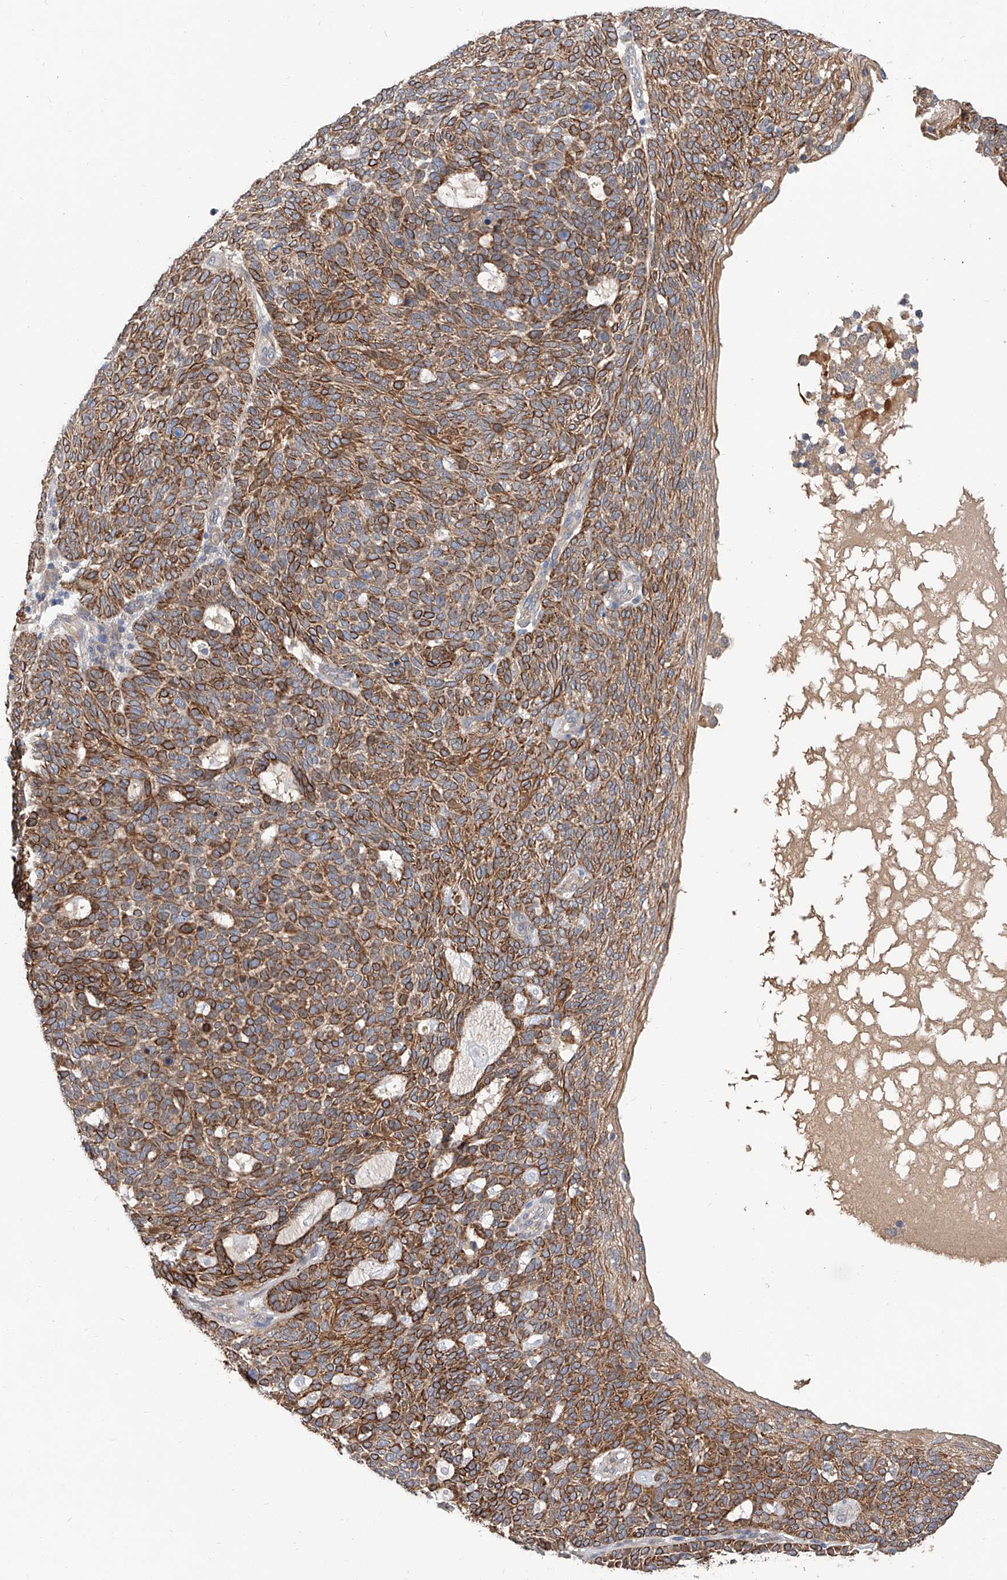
{"staining": {"intensity": "moderate", "quantity": ">75%", "location": "cytoplasmic/membranous"}, "tissue": "skin cancer", "cell_type": "Tumor cells", "image_type": "cancer", "snomed": [{"axis": "morphology", "description": "Squamous cell carcinoma, NOS"}, {"axis": "topography", "description": "Skin"}], "caption": "Skin squamous cell carcinoma was stained to show a protein in brown. There is medium levels of moderate cytoplasmic/membranous expression in about >75% of tumor cells.", "gene": "MAGEE2", "patient": {"sex": "female", "age": 90}}